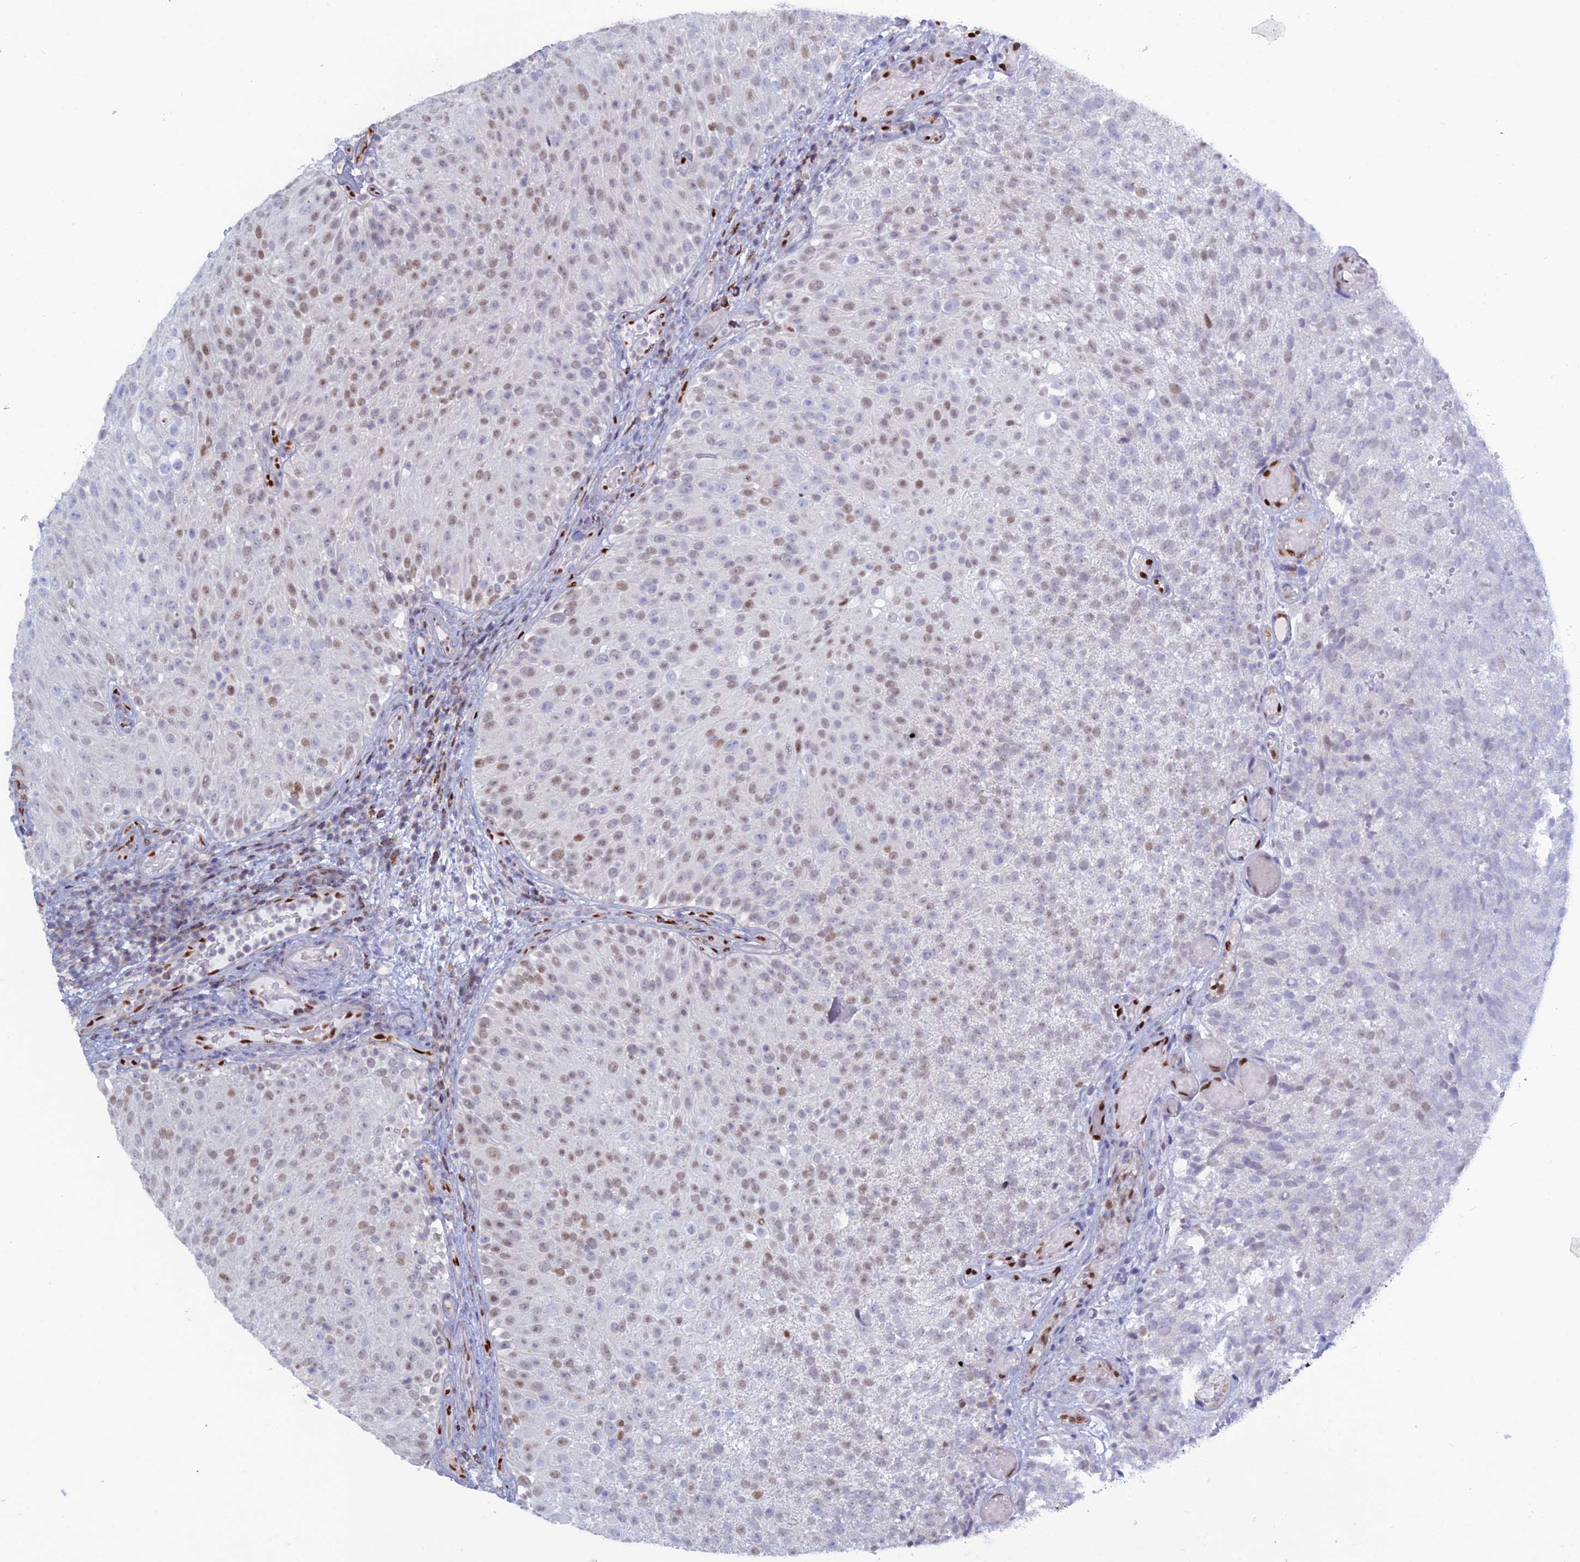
{"staining": {"intensity": "weak", "quantity": "25%-75%", "location": "nuclear"}, "tissue": "urothelial cancer", "cell_type": "Tumor cells", "image_type": "cancer", "snomed": [{"axis": "morphology", "description": "Urothelial carcinoma, Low grade"}, {"axis": "topography", "description": "Urinary bladder"}], "caption": "Weak nuclear protein positivity is present in about 25%-75% of tumor cells in low-grade urothelial carcinoma.", "gene": "NOL4L", "patient": {"sex": "male", "age": 78}}